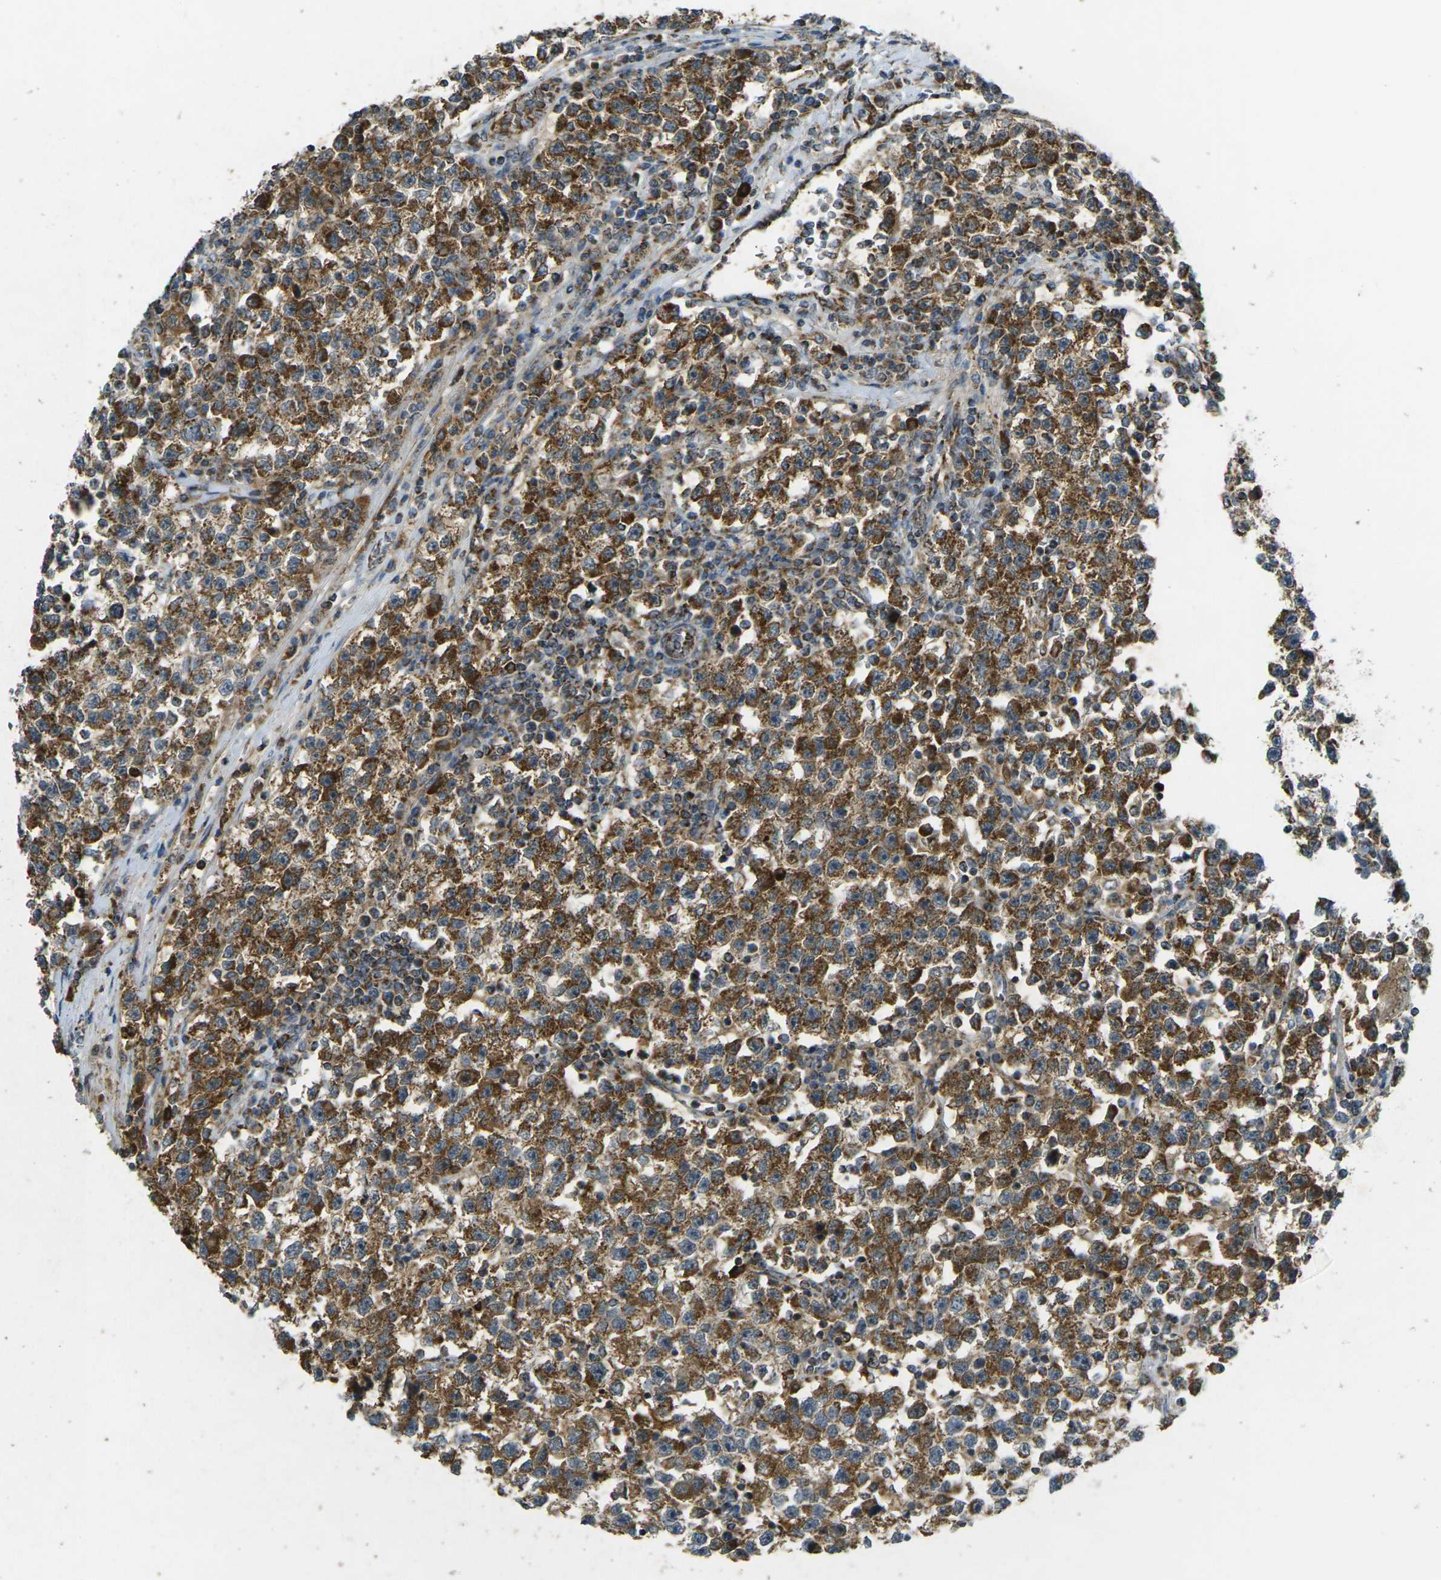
{"staining": {"intensity": "moderate", "quantity": ">75%", "location": "cytoplasmic/membranous"}, "tissue": "testis cancer", "cell_type": "Tumor cells", "image_type": "cancer", "snomed": [{"axis": "morphology", "description": "Seminoma, NOS"}, {"axis": "topography", "description": "Testis"}], "caption": "Testis seminoma stained for a protein shows moderate cytoplasmic/membranous positivity in tumor cells. The protein of interest is stained brown, and the nuclei are stained in blue (DAB (3,3'-diaminobenzidine) IHC with brightfield microscopy, high magnification).", "gene": "IGF1R", "patient": {"sex": "male", "age": 22}}